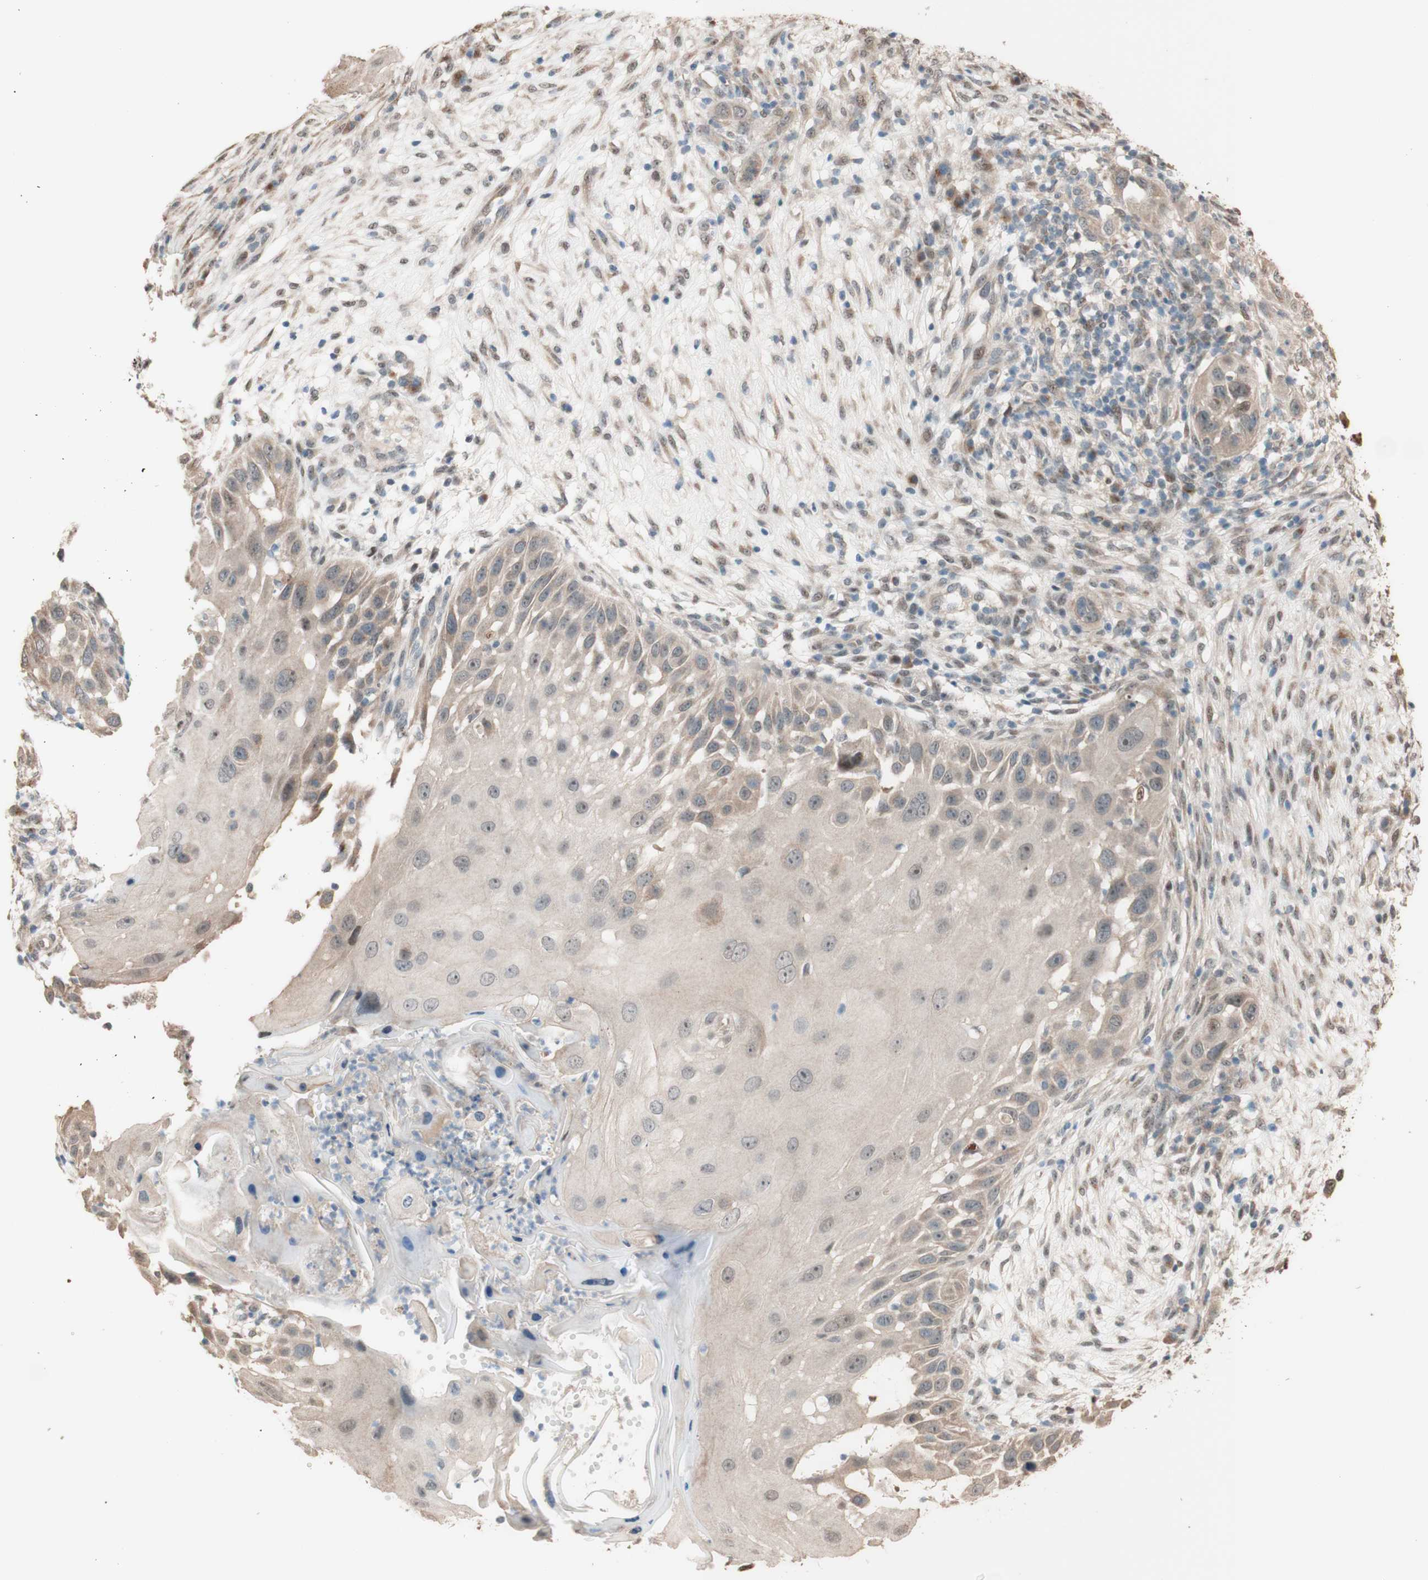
{"staining": {"intensity": "negative", "quantity": "none", "location": "none"}, "tissue": "skin cancer", "cell_type": "Tumor cells", "image_type": "cancer", "snomed": [{"axis": "morphology", "description": "Squamous cell carcinoma, NOS"}, {"axis": "topography", "description": "Skin"}], "caption": "An immunohistochemistry image of squamous cell carcinoma (skin) is shown. There is no staining in tumor cells of squamous cell carcinoma (skin).", "gene": "CCNC", "patient": {"sex": "female", "age": 44}}